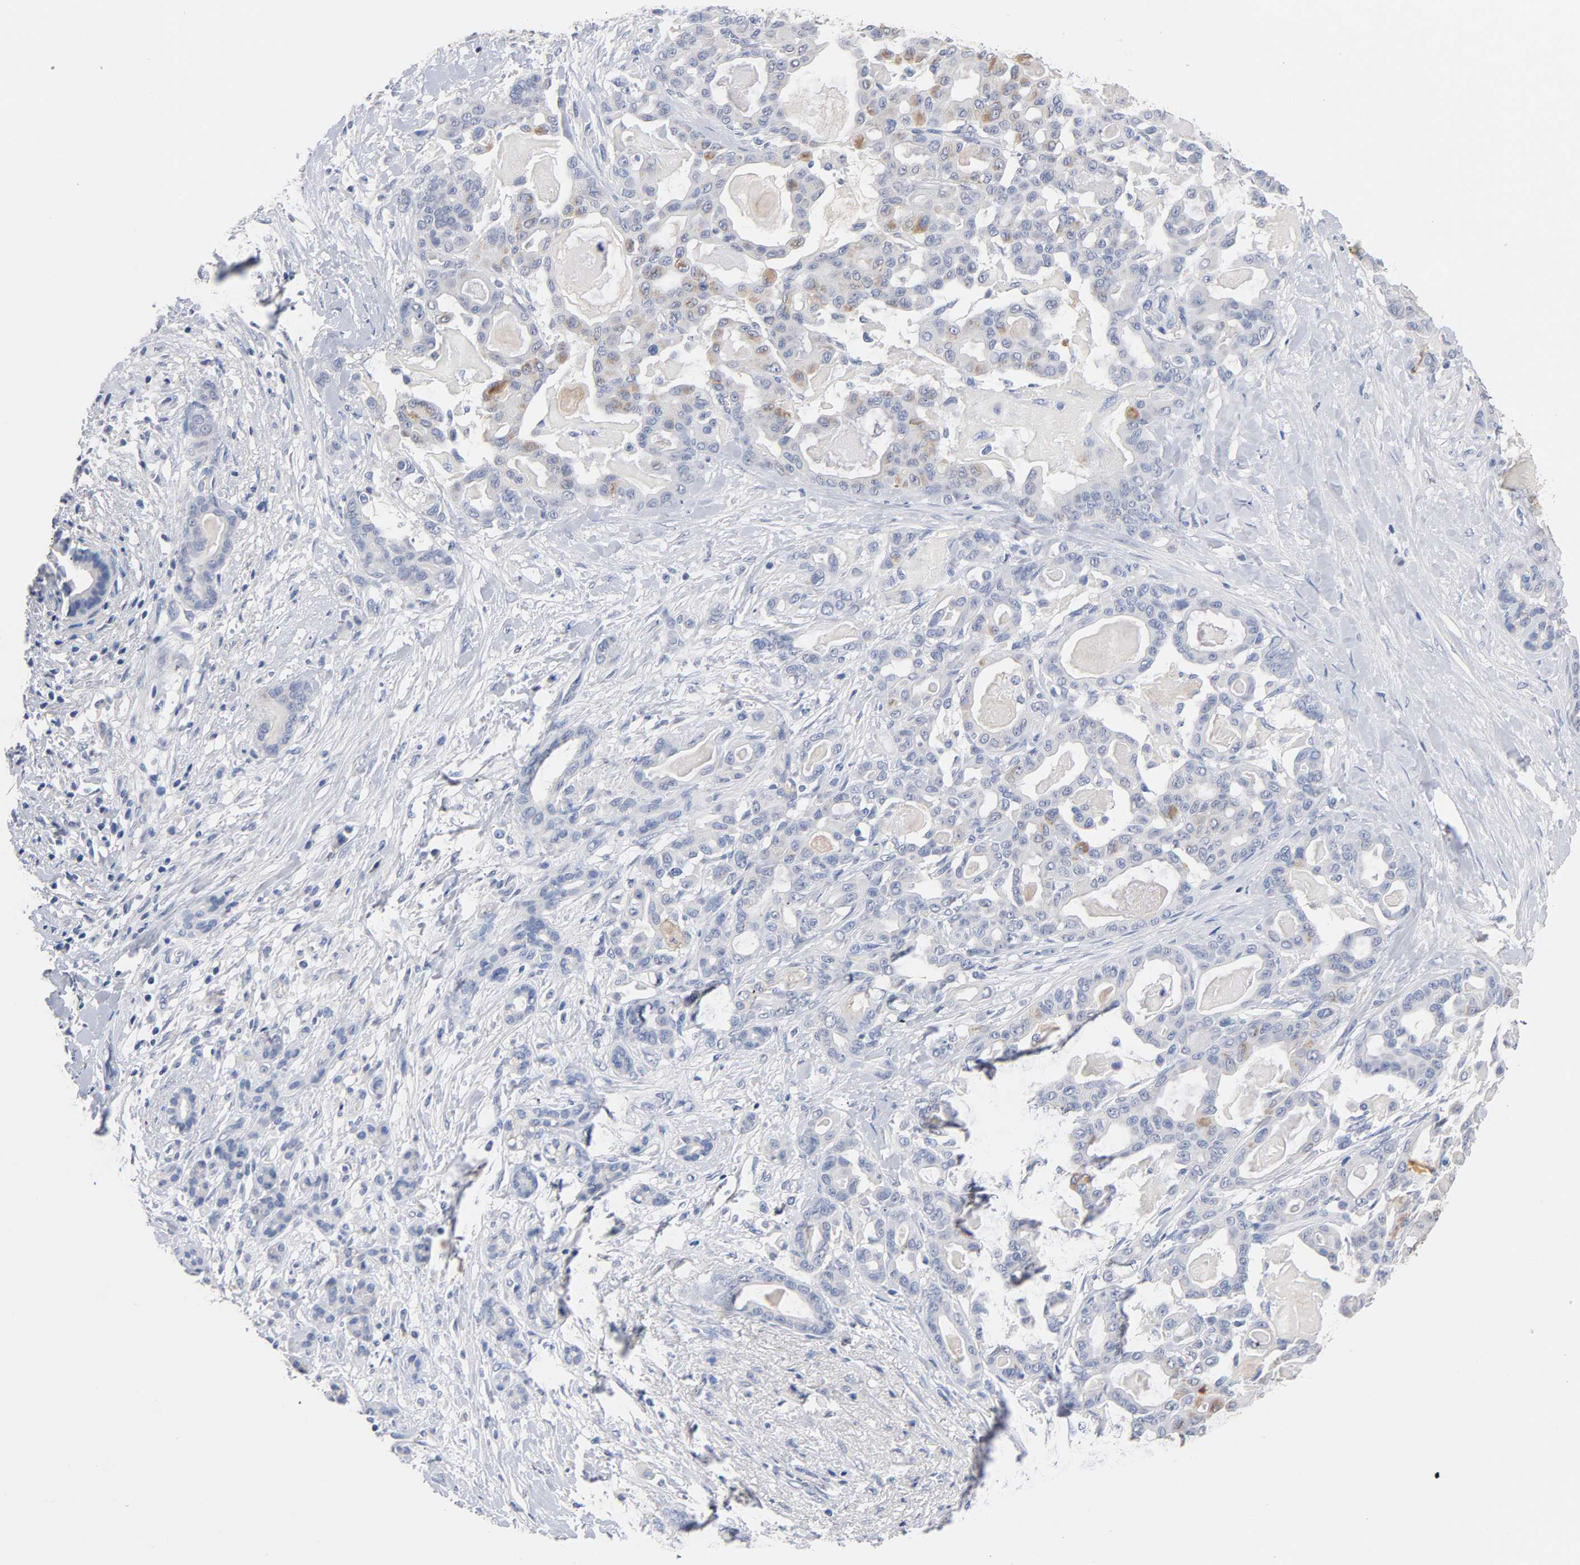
{"staining": {"intensity": "negative", "quantity": "none", "location": "none"}, "tissue": "pancreatic cancer", "cell_type": "Tumor cells", "image_type": "cancer", "snomed": [{"axis": "morphology", "description": "Adenocarcinoma, NOS"}, {"axis": "topography", "description": "Pancreas"}], "caption": "Immunohistochemical staining of adenocarcinoma (pancreatic) shows no significant positivity in tumor cells. (DAB (3,3'-diaminobenzidine) IHC, high magnification).", "gene": "ZCCHC13", "patient": {"sex": "male", "age": 63}}